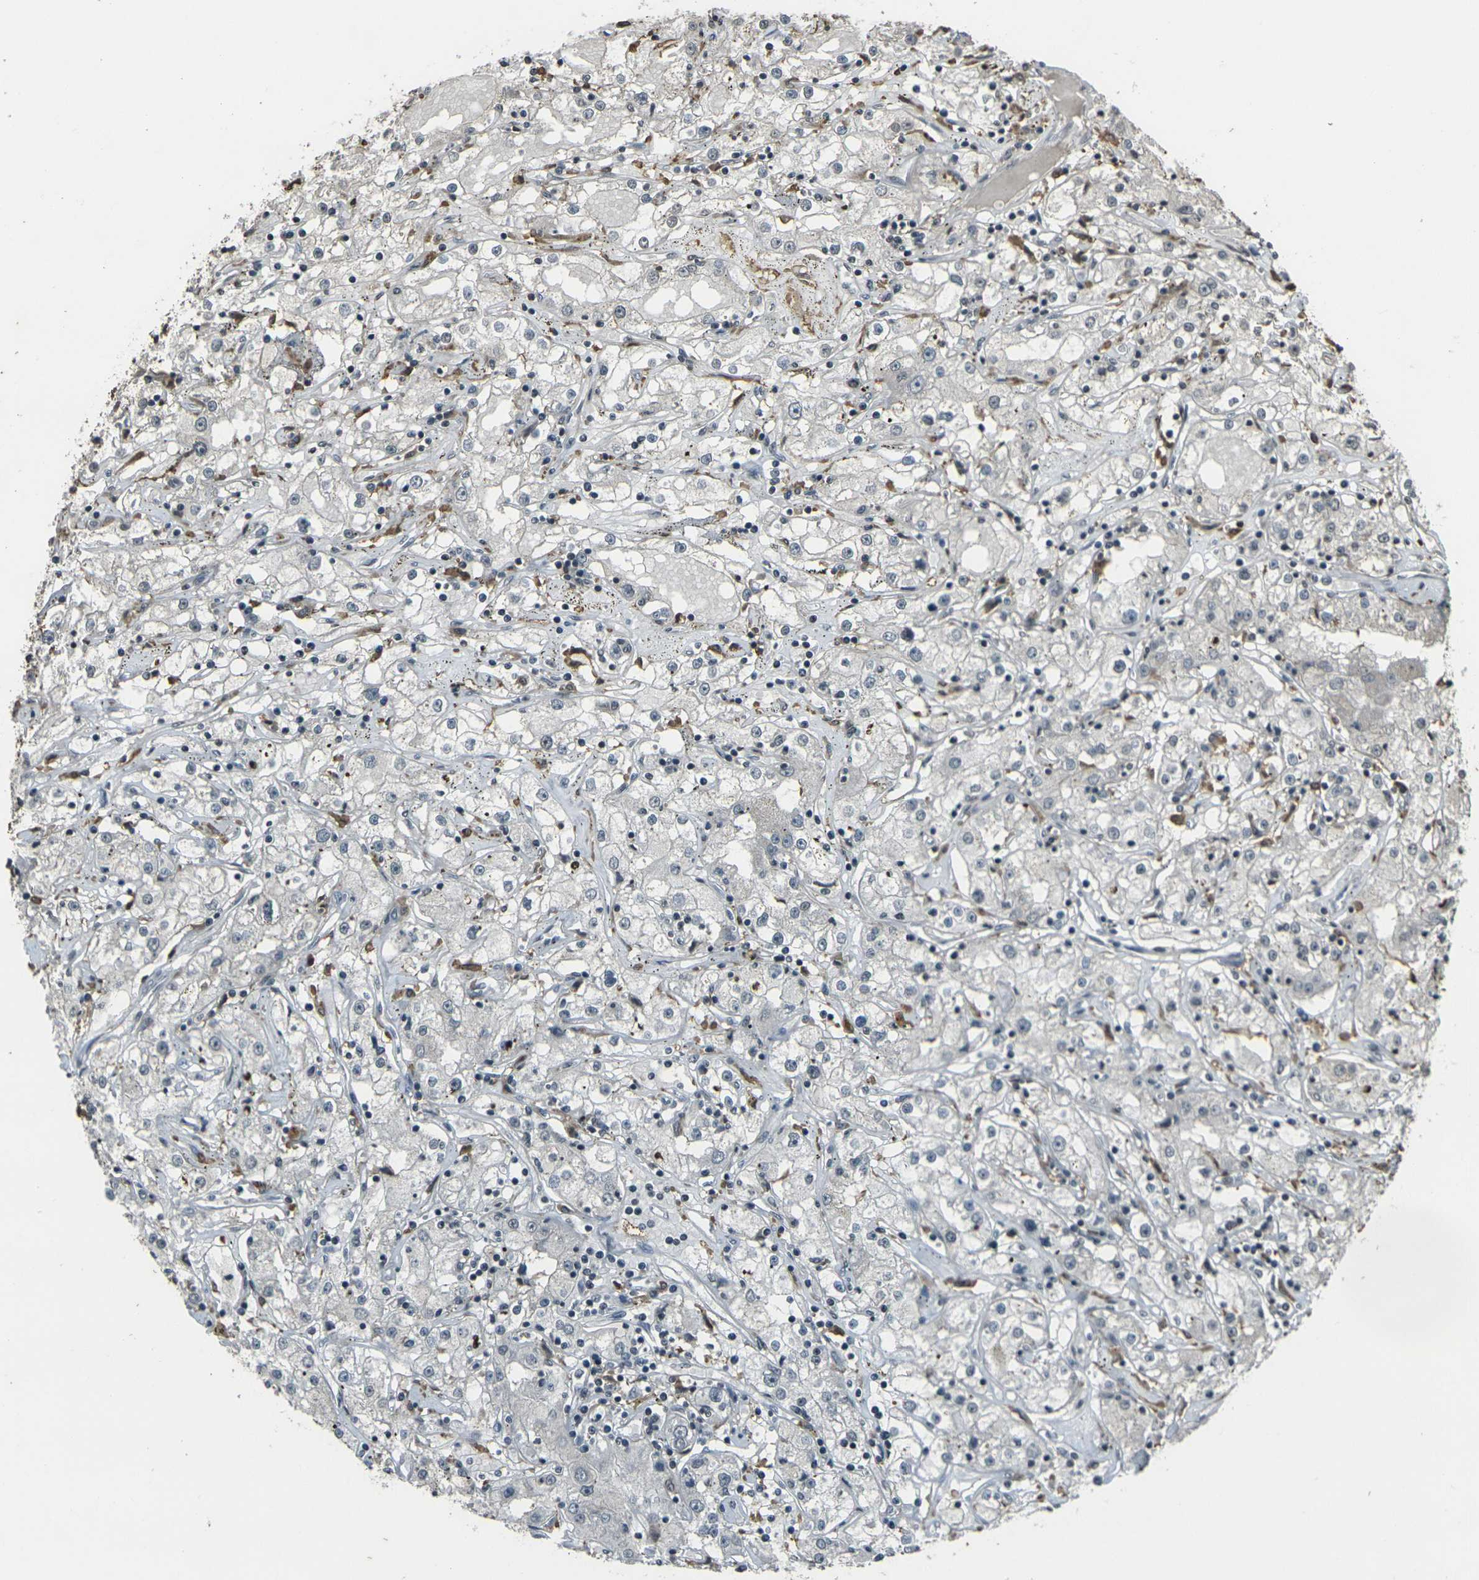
{"staining": {"intensity": "negative", "quantity": "none", "location": "none"}, "tissue": "renal cancer", "cell_type": "Tumor cells", "image_type": "cancer", "snomed": [{"axis": "morphology", "description": "Adenocarcinoma, NOS"}, {"axis": "topography", "description": "Kidney"}], "caption": "There is no significant staining in tumor cells of renal cancer.", "gene": "PRPF8", "patient": {"sex": "male", "age": 56}}